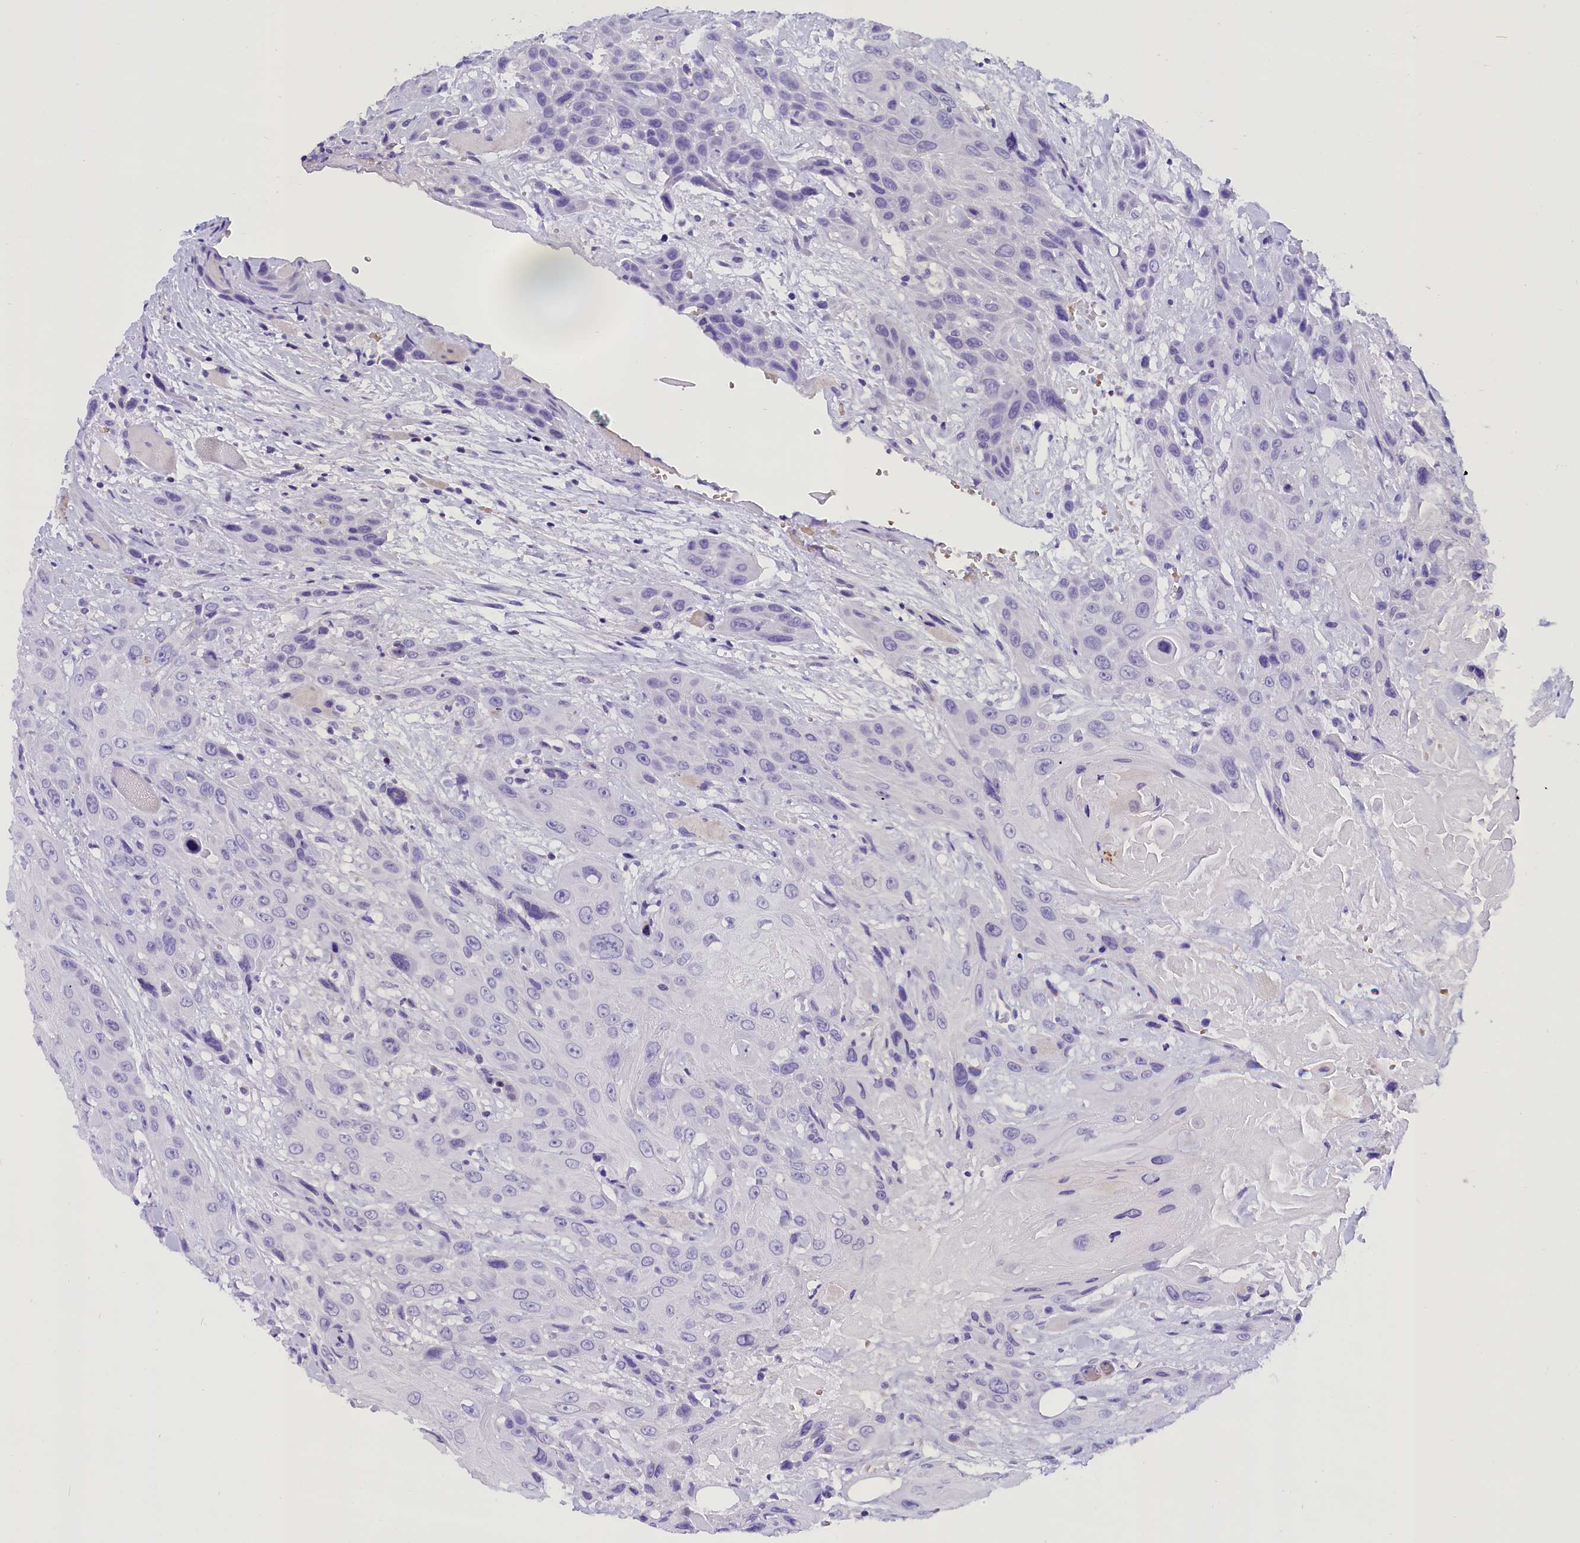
{"staining": {"intensity": "negative", "quantity": "none", "location": "none"}, "tissue": "head and neck cancer", "cell_type": "Tumor cells", "image_type": "cancer", "snomed": [{"axis": "morphology", "description": "Squamous cell carcinoma, NOS"}, {"axis": "topography", "description": "Head-Neck"}], "caption": "A high-resolution histopathology image shows immunohistochemistry staining of head and neck cancer, which displays no significant positivity in tumor cells.", "gene": "ABAT", "patient": {"sex": "male", "age": 81}}